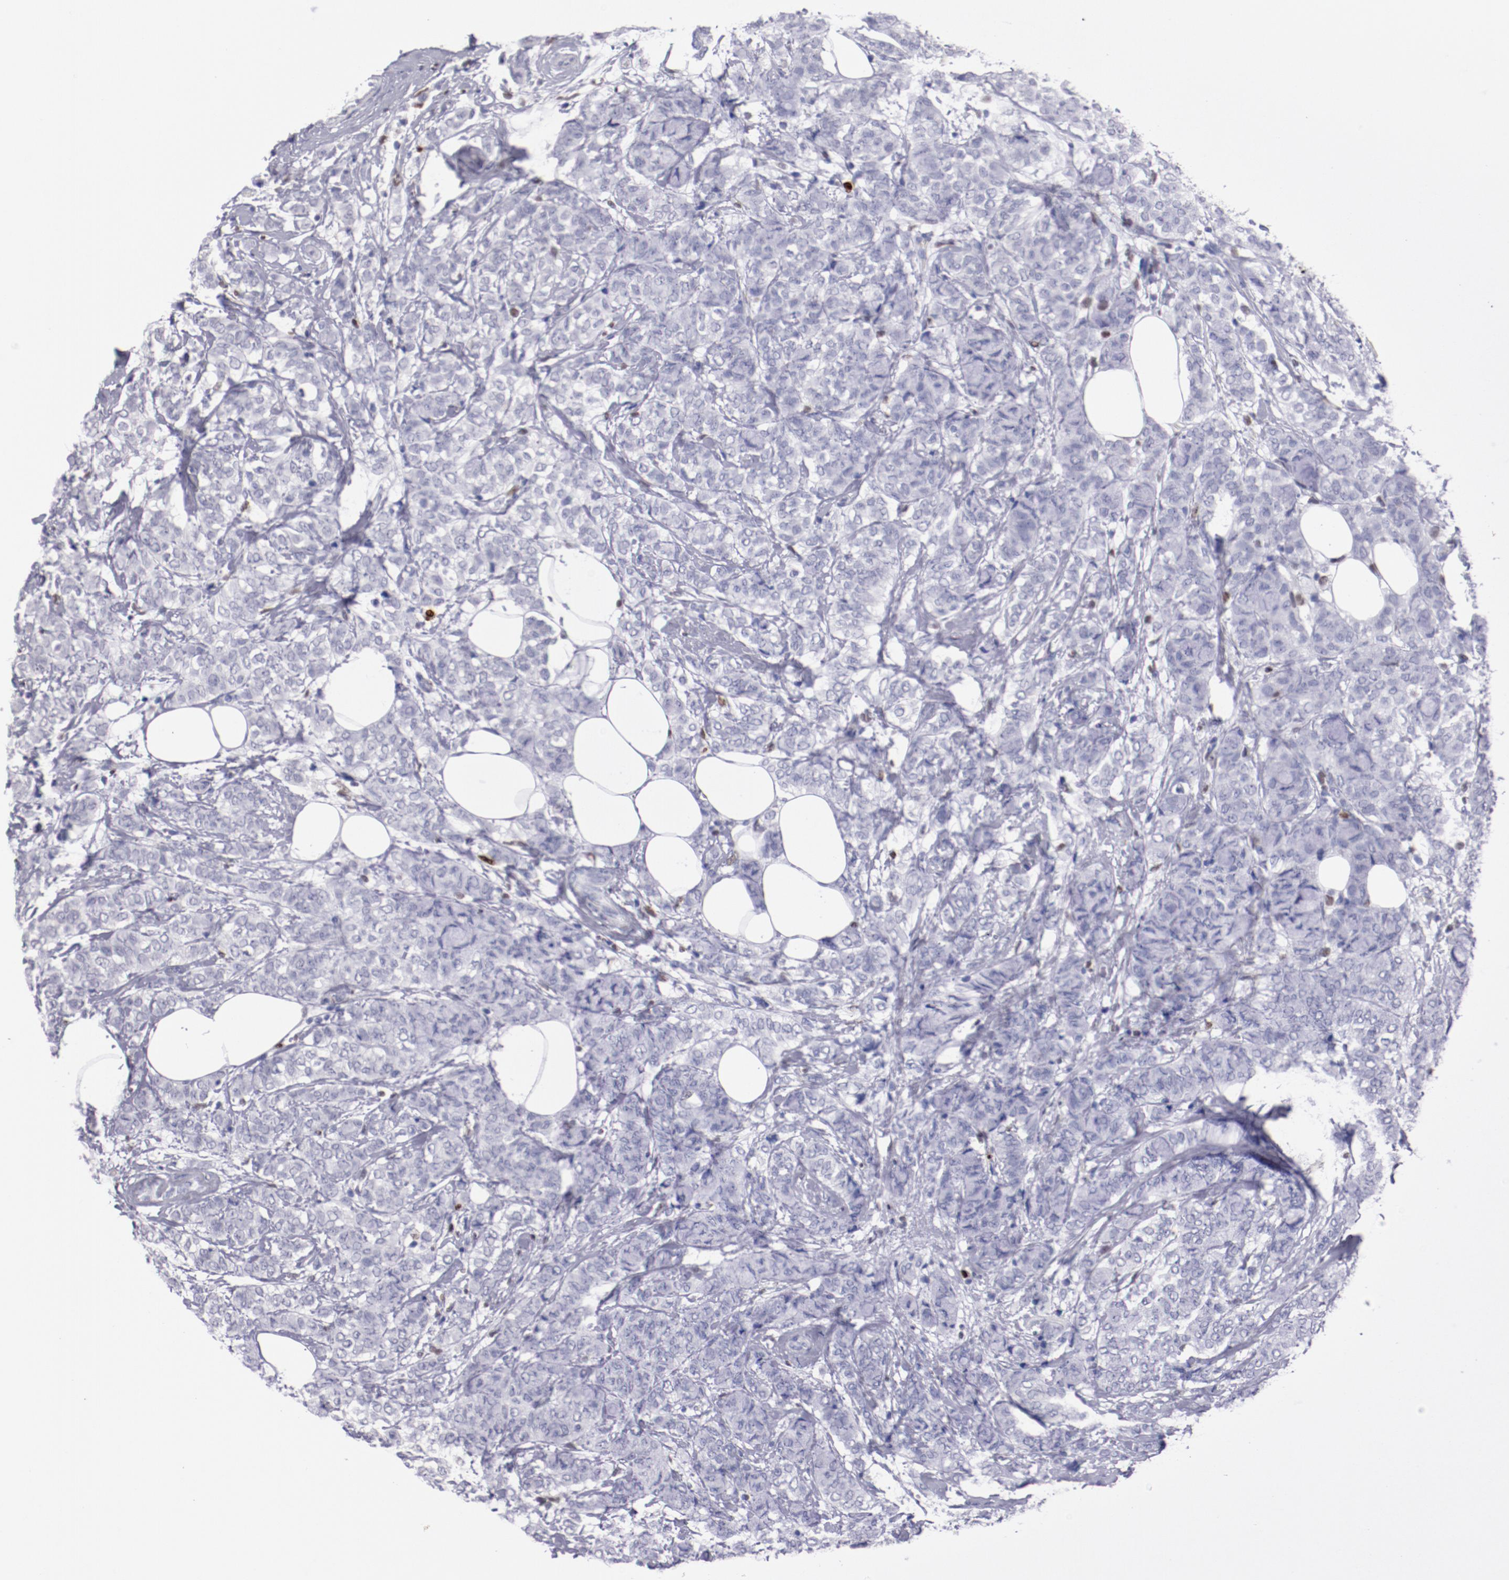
{"staining": {"intensity": "negative", "quantity": "none", "location": "none"}, "tissue": "breast cancer", "cell_type": "Tumor cells", "image_type": "cancer", "snomed": [{"axis": "morphology", "description": "Lobular carcinoma"}, {"axis": "topography", "description": "Breast"}], "caption": "Tumor cells show no significant protein positivity in breast cancer.", "gene": "IRF8", "patient": {"sex": "female", "age": 60}}